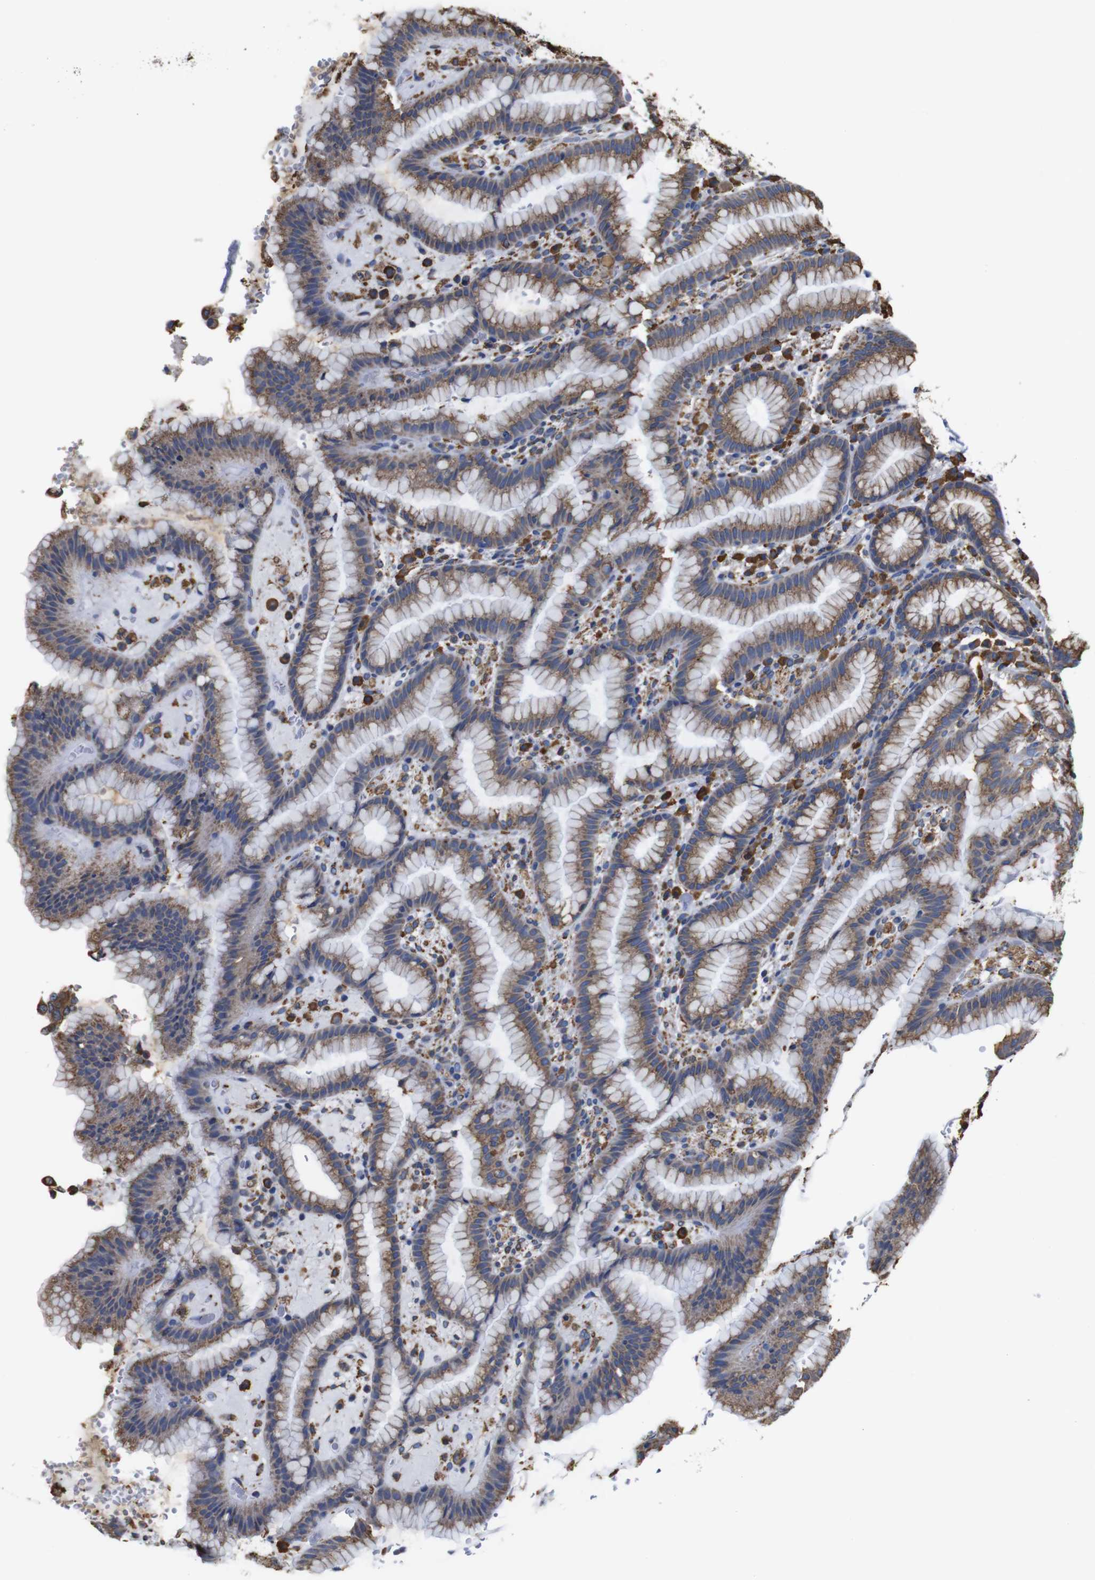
{"staining": {"intensity": "moderate", "quantity": ">75%", "location": "cytoplasmic/membranous"}, "tissue": "stomach", "cell_type": "Glandular cells", "image_type": "normal", "snomed": [{"axis": "morphology", "description": "Normal tissue, NOS"}, {"axis": "topography", "description": "Stomach, lower"}], "caption": "Immunohistochemical staining of unremarkable human stomach demonstrates medium levels of moderate cytoplasmic/membranous expression in approximately >75% of glandular cells. (DAB (3,3'-diaminobenzidine) IHC, brown staining for protein, blue staining for nuclei).", "gene": "PPIB", "patient": {"sex": "male", "age": 52}}